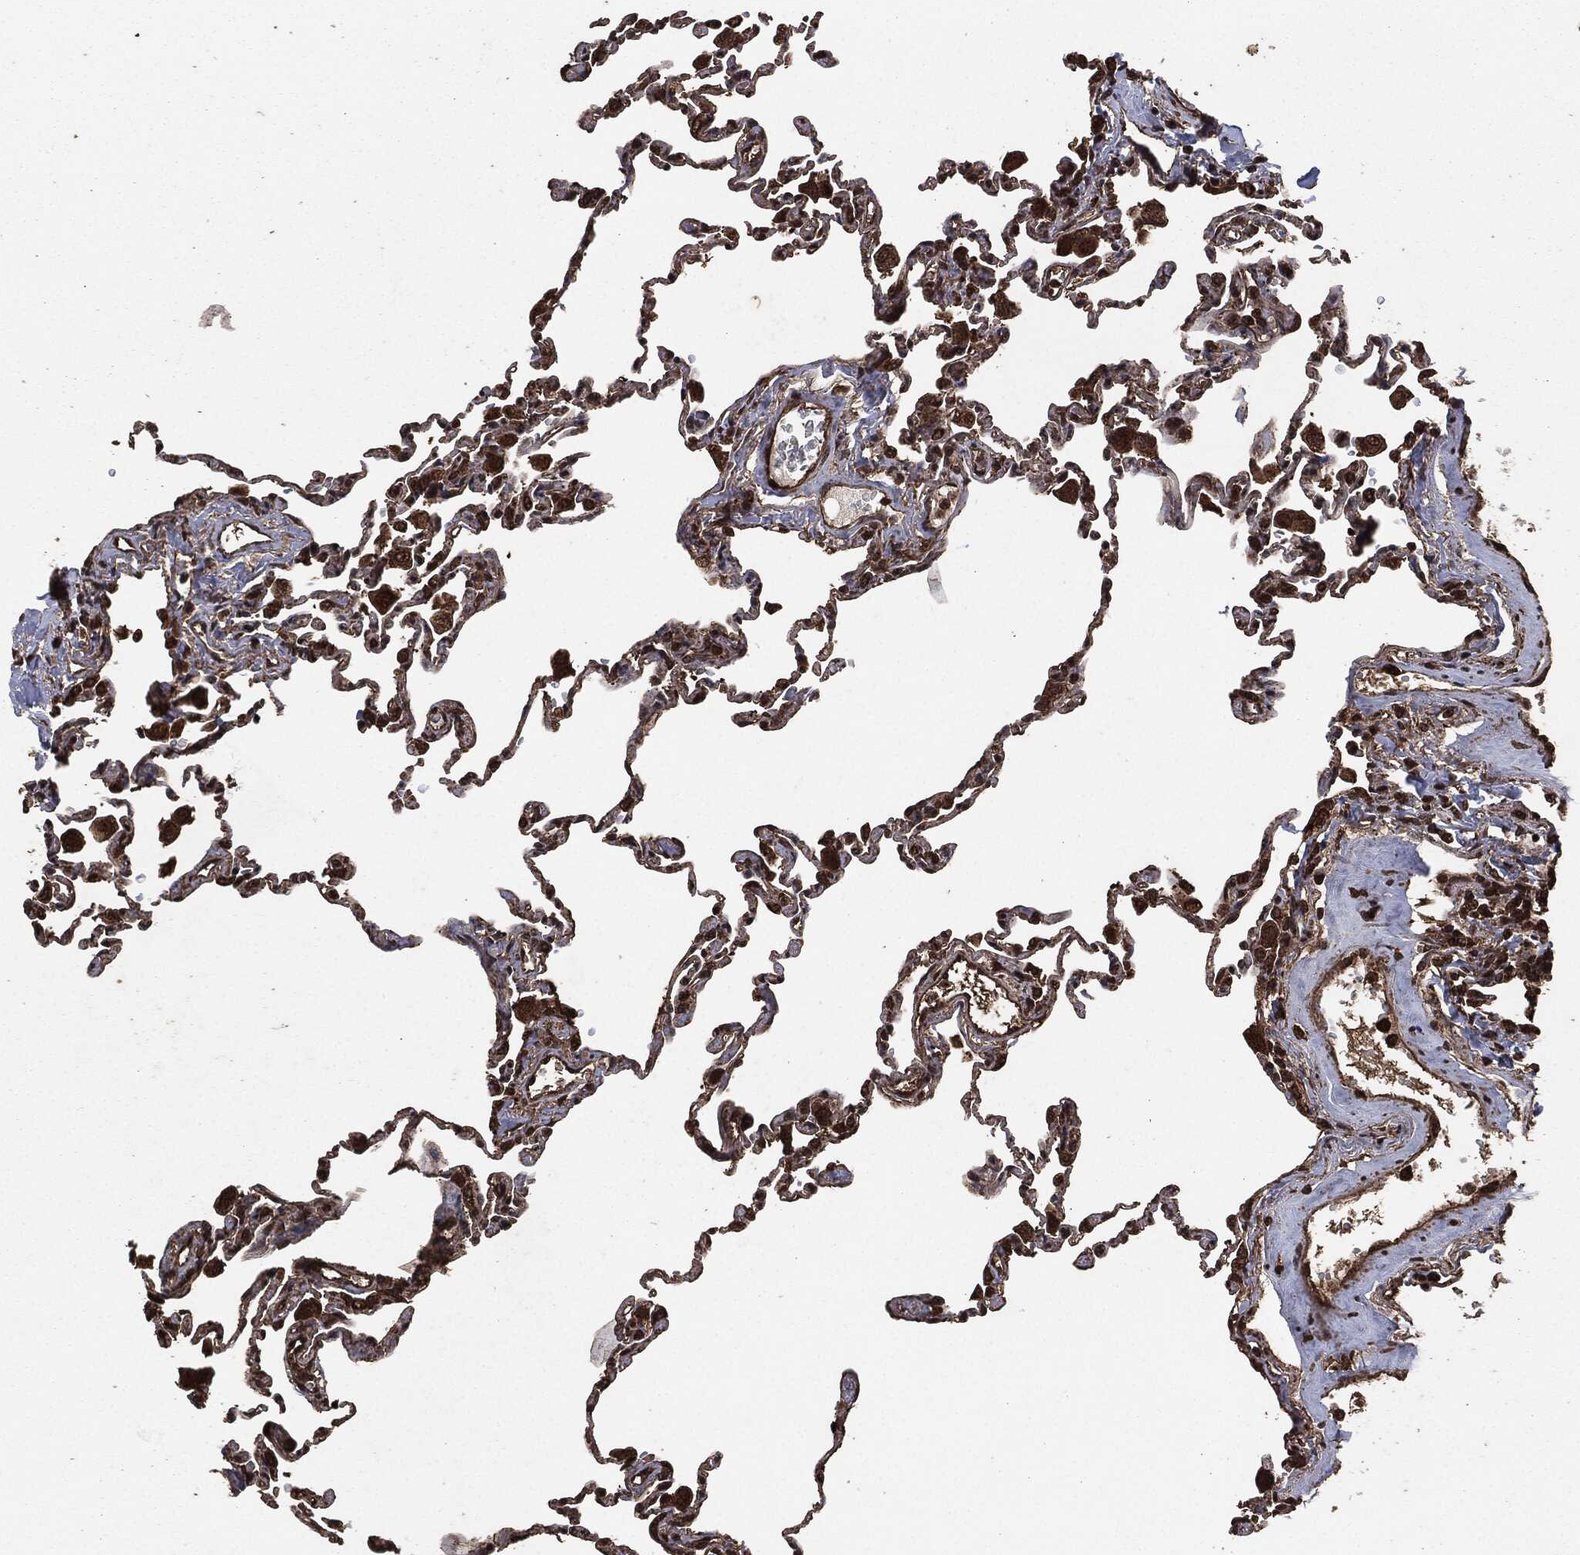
{"staining": {"intensity": "strong", "quantity": ">75%", "location": "nuclear"}, "tissue": "lung", "cell_type": "Alveolar cells", "image_type": "normal", "snomed": [{"axis": "morphology", "description": "Normal tissue, NOS"}, {"axis": "topography", "description": "Lung"}], "caption": "Immunohistochemical staining of unremarkable lung shows high levels of strong nuclear staining in about >75% of alveolar cells. (brown staining indicates protein expression, while blue staining denotes nuclei).", "gene": "EGFR", "patient": {"sex": "female", "age": 57}}